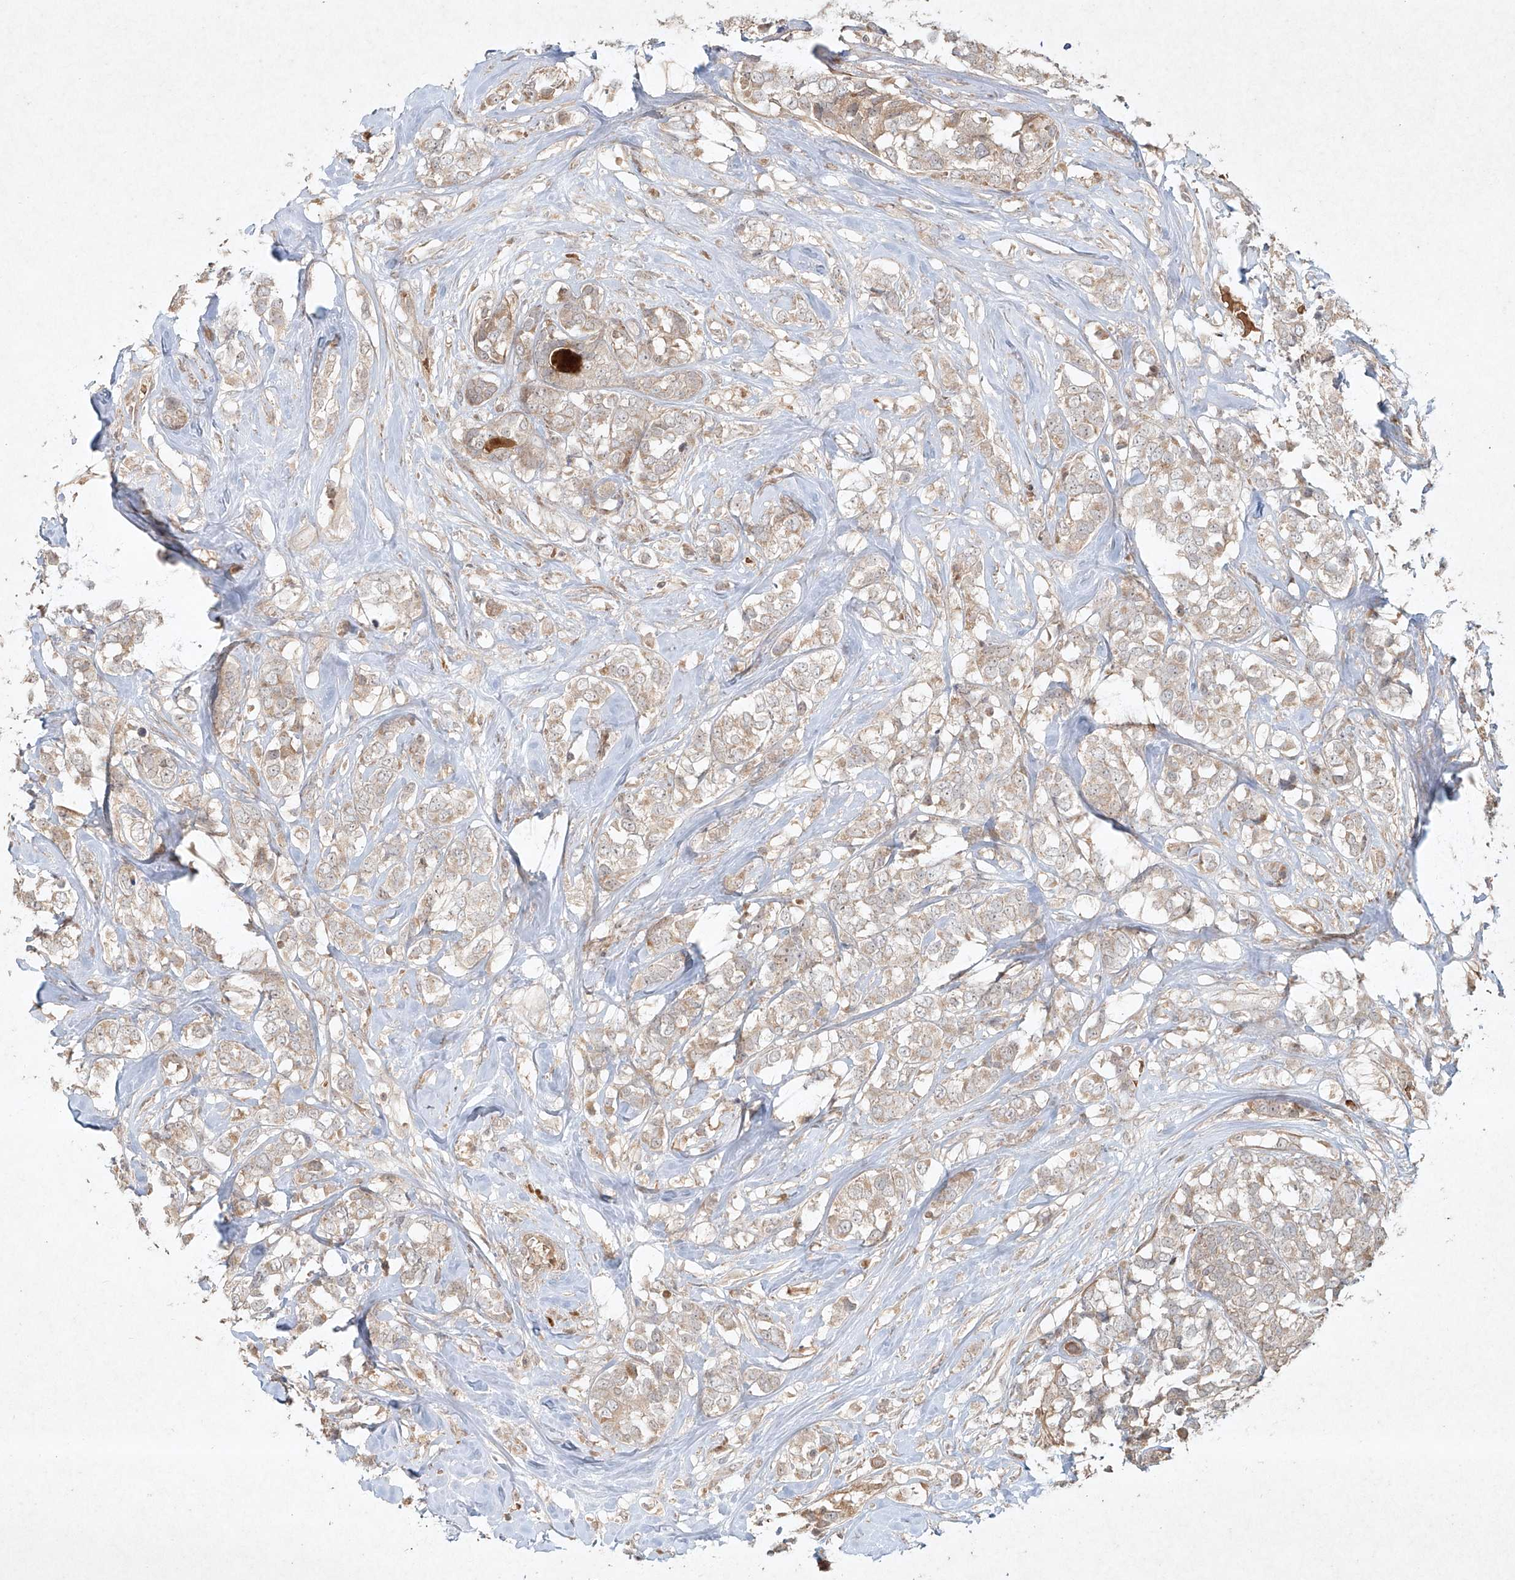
{"staining": {"intensity": "weak", "quantity": "<25%", "location": "cytoplasmic/membranous"}, "tissue": "breast cancer", "cell_type": "Tumor cells", "image_type": "cancer", "snomed": [{"axis": "morphology", "description": "Lobular carcinoma"}, {"axis": "topography", "description": "Breast"}], "caption": "This micrograph is of breast cancer (lobular carcinoma) stained with immunohistochemistry to label a protein in brown with the nuclei are counter-stained blue. There is no expression in tumor cells.", "gene": "CYYR1", "patient": {"sex": "female", "age": 59}}